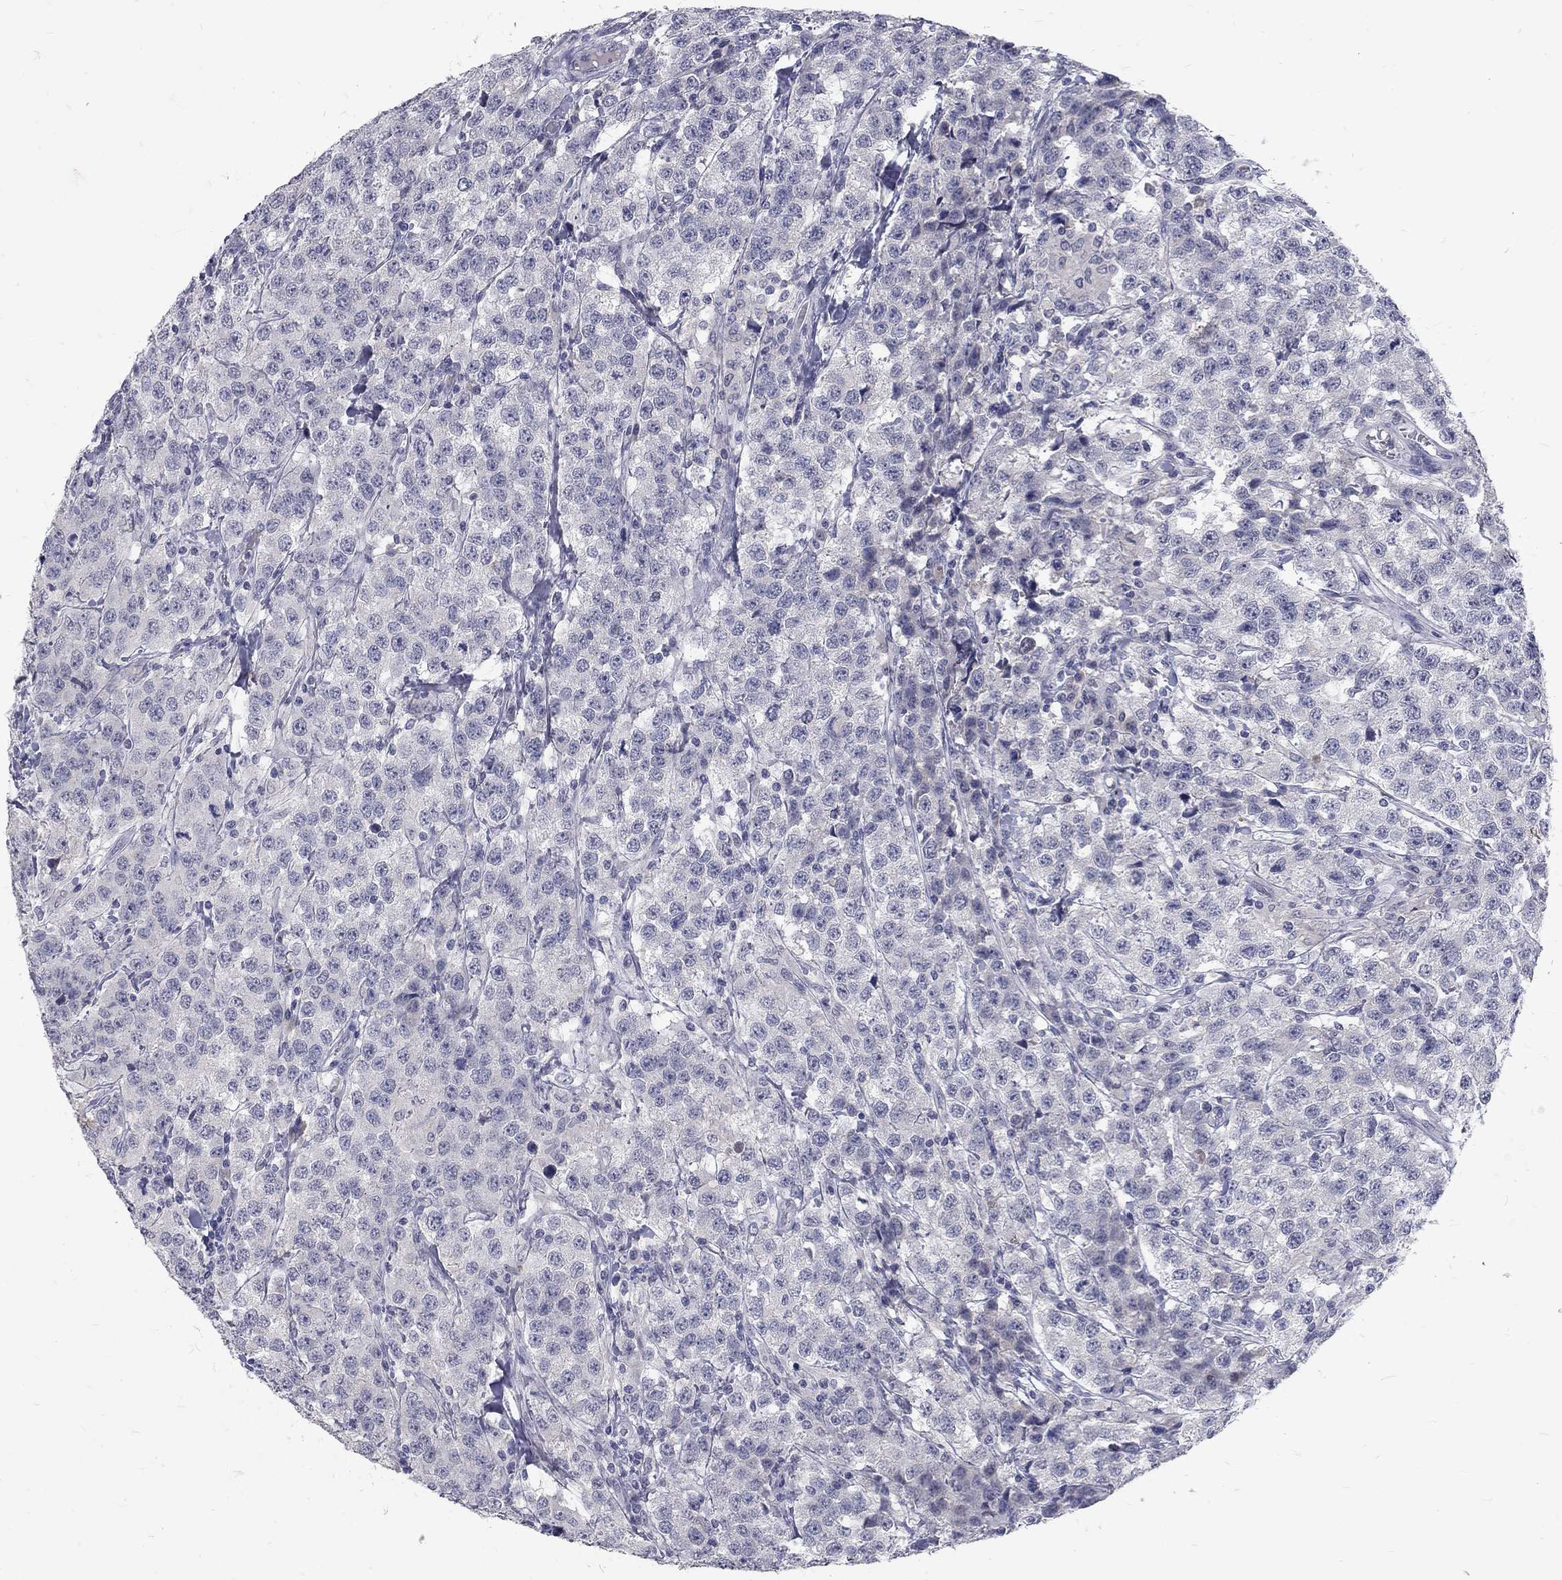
{"staining": {"intensity": "negative", "quantity": "none", "location": "none"}, "tissue": "testis cancer", "cell_type": "Tumor cells", "image_type": "cancer", "snomed": [{"axis": "morphology", "description": "Seminoma, NOS"}, {"axis": "topography", "description": "Testis"}], "caption": "This is an immunohistochemistry photomicrograph of testis seminoma. There is no staining in tumor cells.", "gene": "NOS1", "patient": {"sex": "male", "age": 59}}